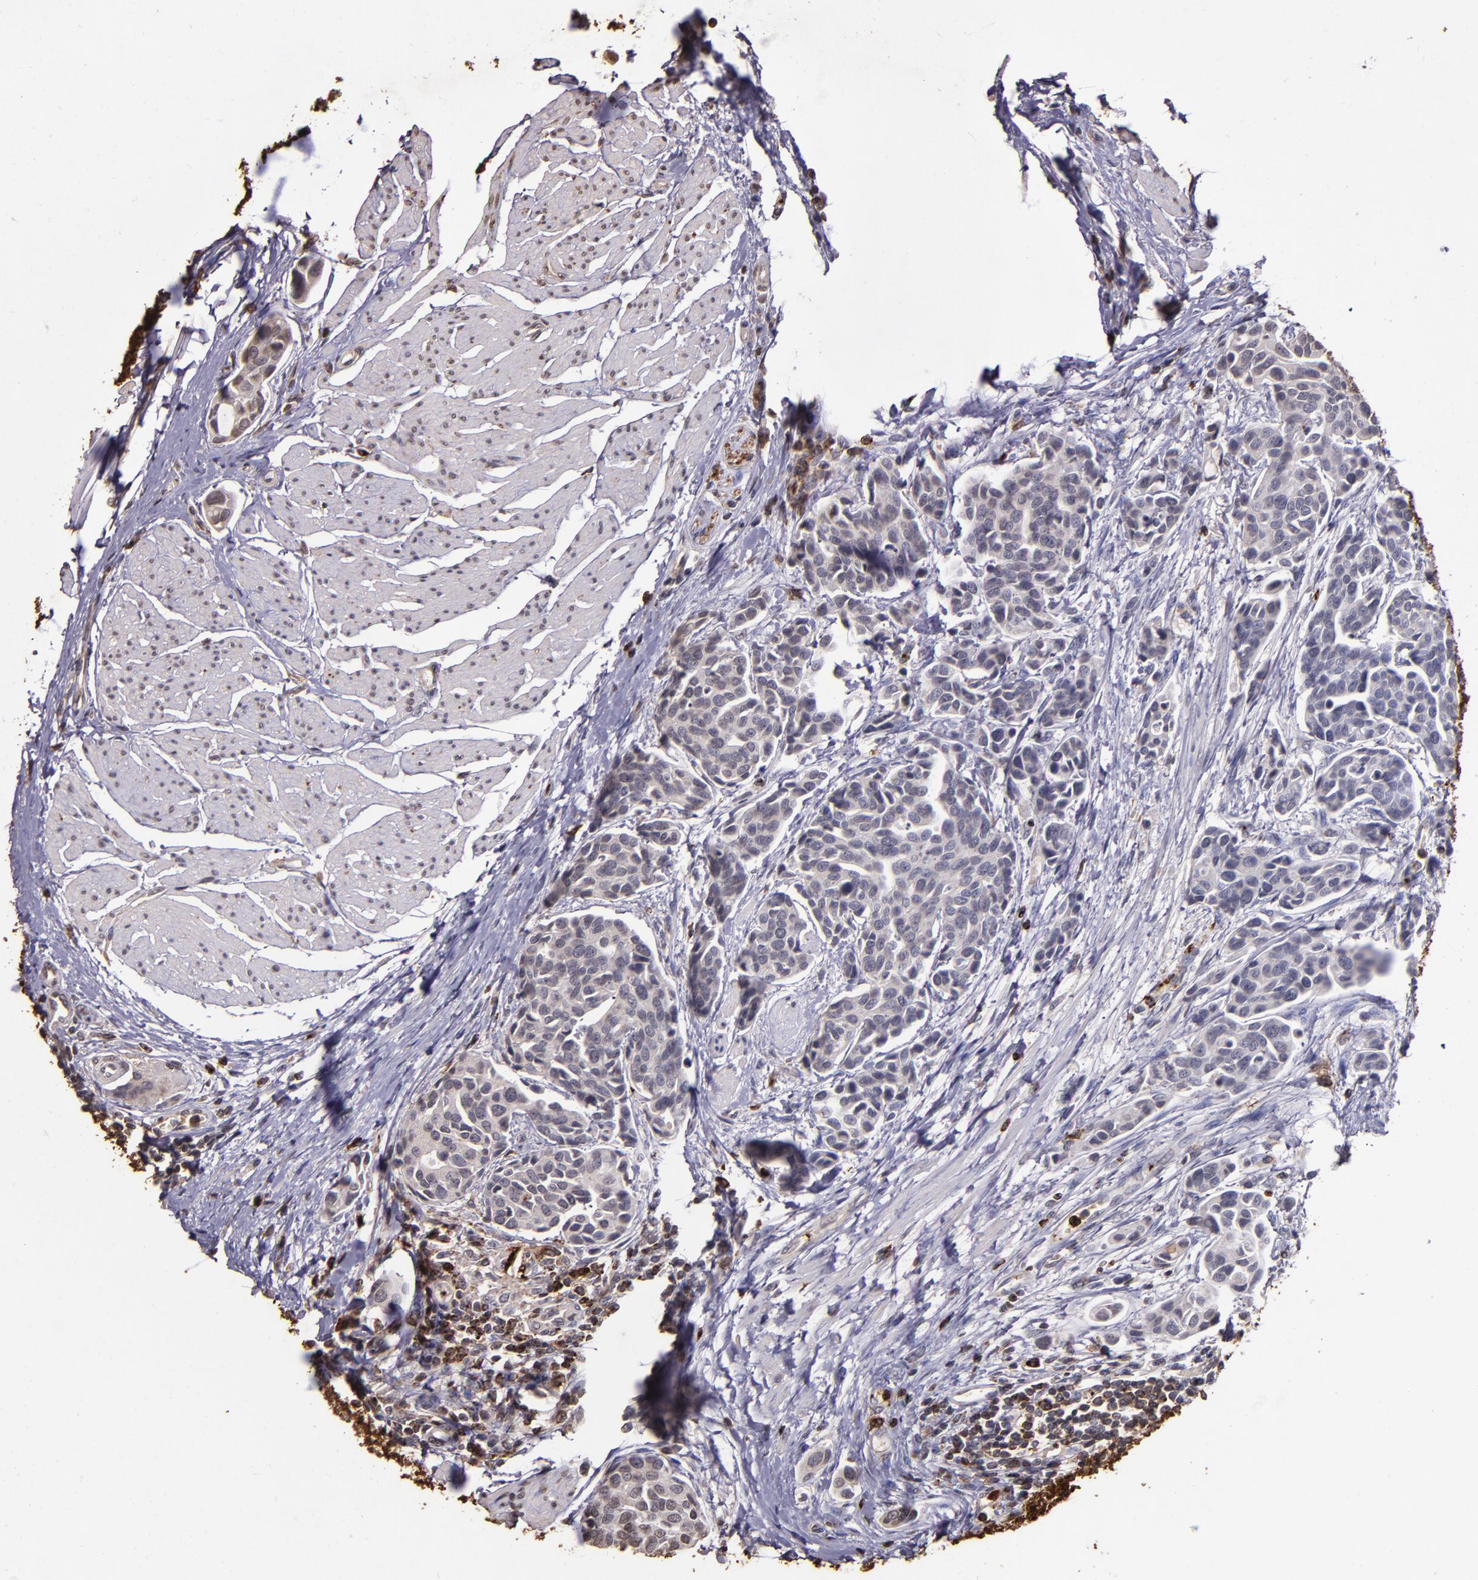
{"staining": {"intensity": "negative", "quantity": "none", "location": "none"}, "tissue": "urothelial cancer", "cell_type": "Tumor cells", "image_type": "cancer", "snomed": [{"axis": "morphology", "description": "Urothelial carcinoma, High grade"}, {"axis": "topography", "description": "Urinary bladder"}], "caption": "A micrograph of urothelial cancer stained for a protein shows no brown staining in tumor cells.", "gene": "SLC2A3", "patient": {"sex": "male", "age": 78}}